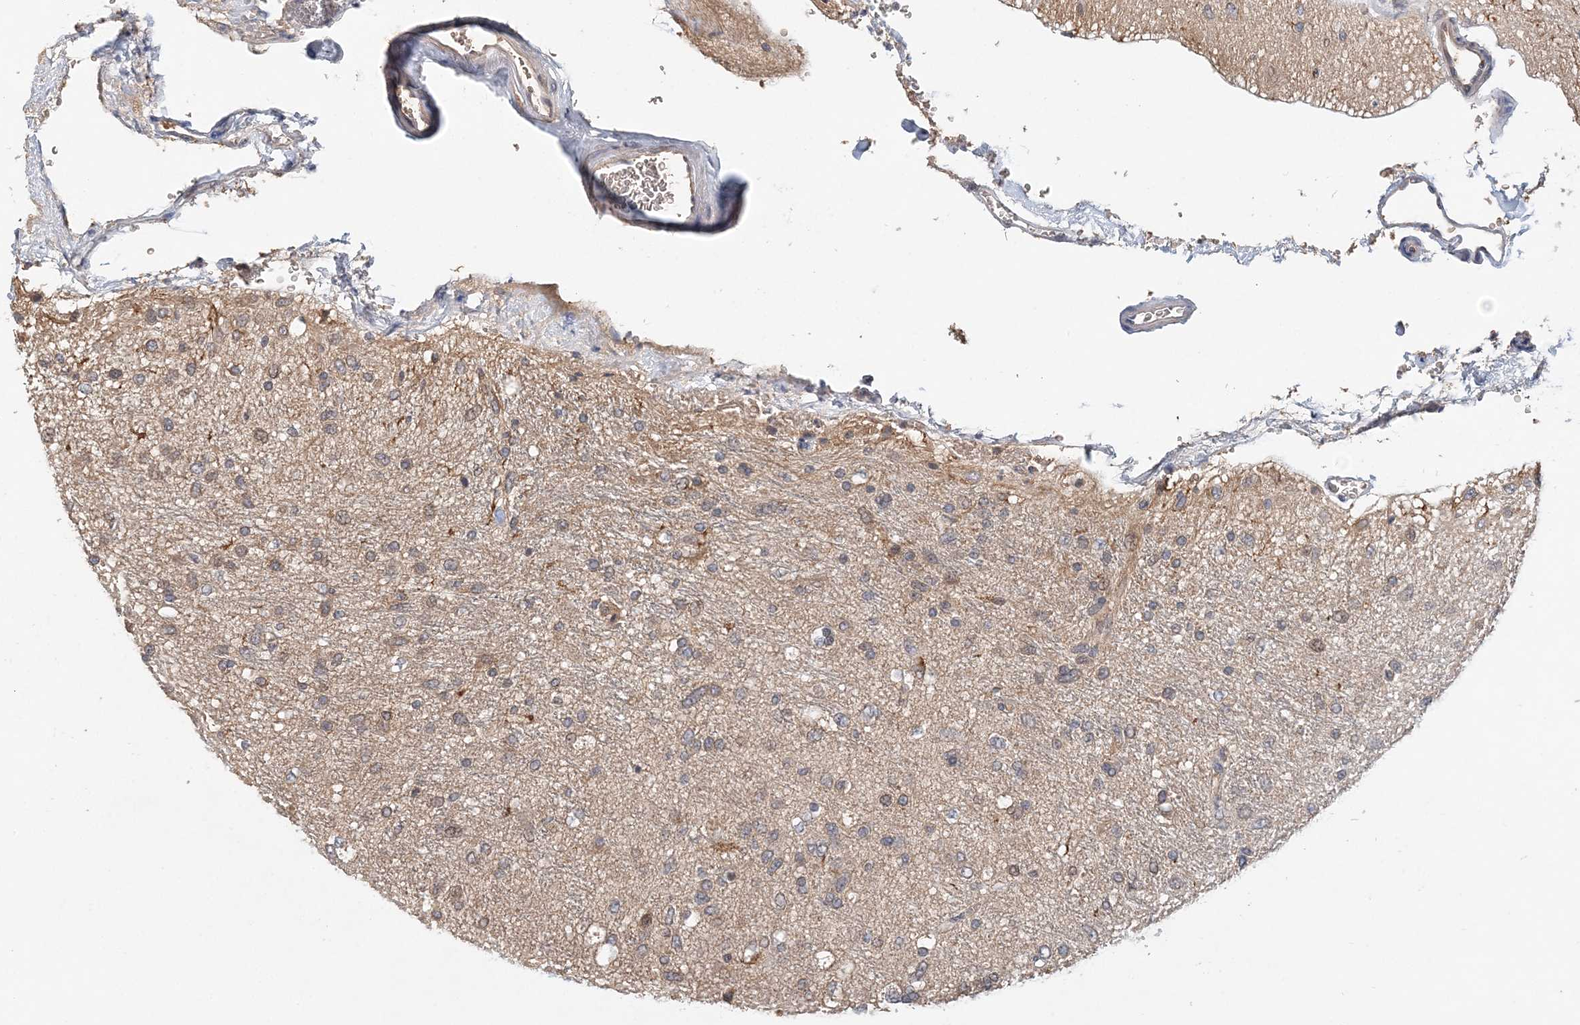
{"staining": {"intensity": "weak", "quantity": "25%-75%", "location": "cytoplasmic/membranous"}, "tissue": "glioma", "cell_type": "Tumor cells", "image_type": "cancer", "snomed": [{"axis": "morphology", "description": "Glioma, malignant, Low grade"}, {"axis": "topography", "description": "Brain"}], "caption": "Glioma tissue displays weak cytoplasmic/membranous positivity in about 25%-75% of tumor cells, visualized by immunohistochemistry.", "gene": "SYCP3", "patient": {"sex": "male", "age": 77}}